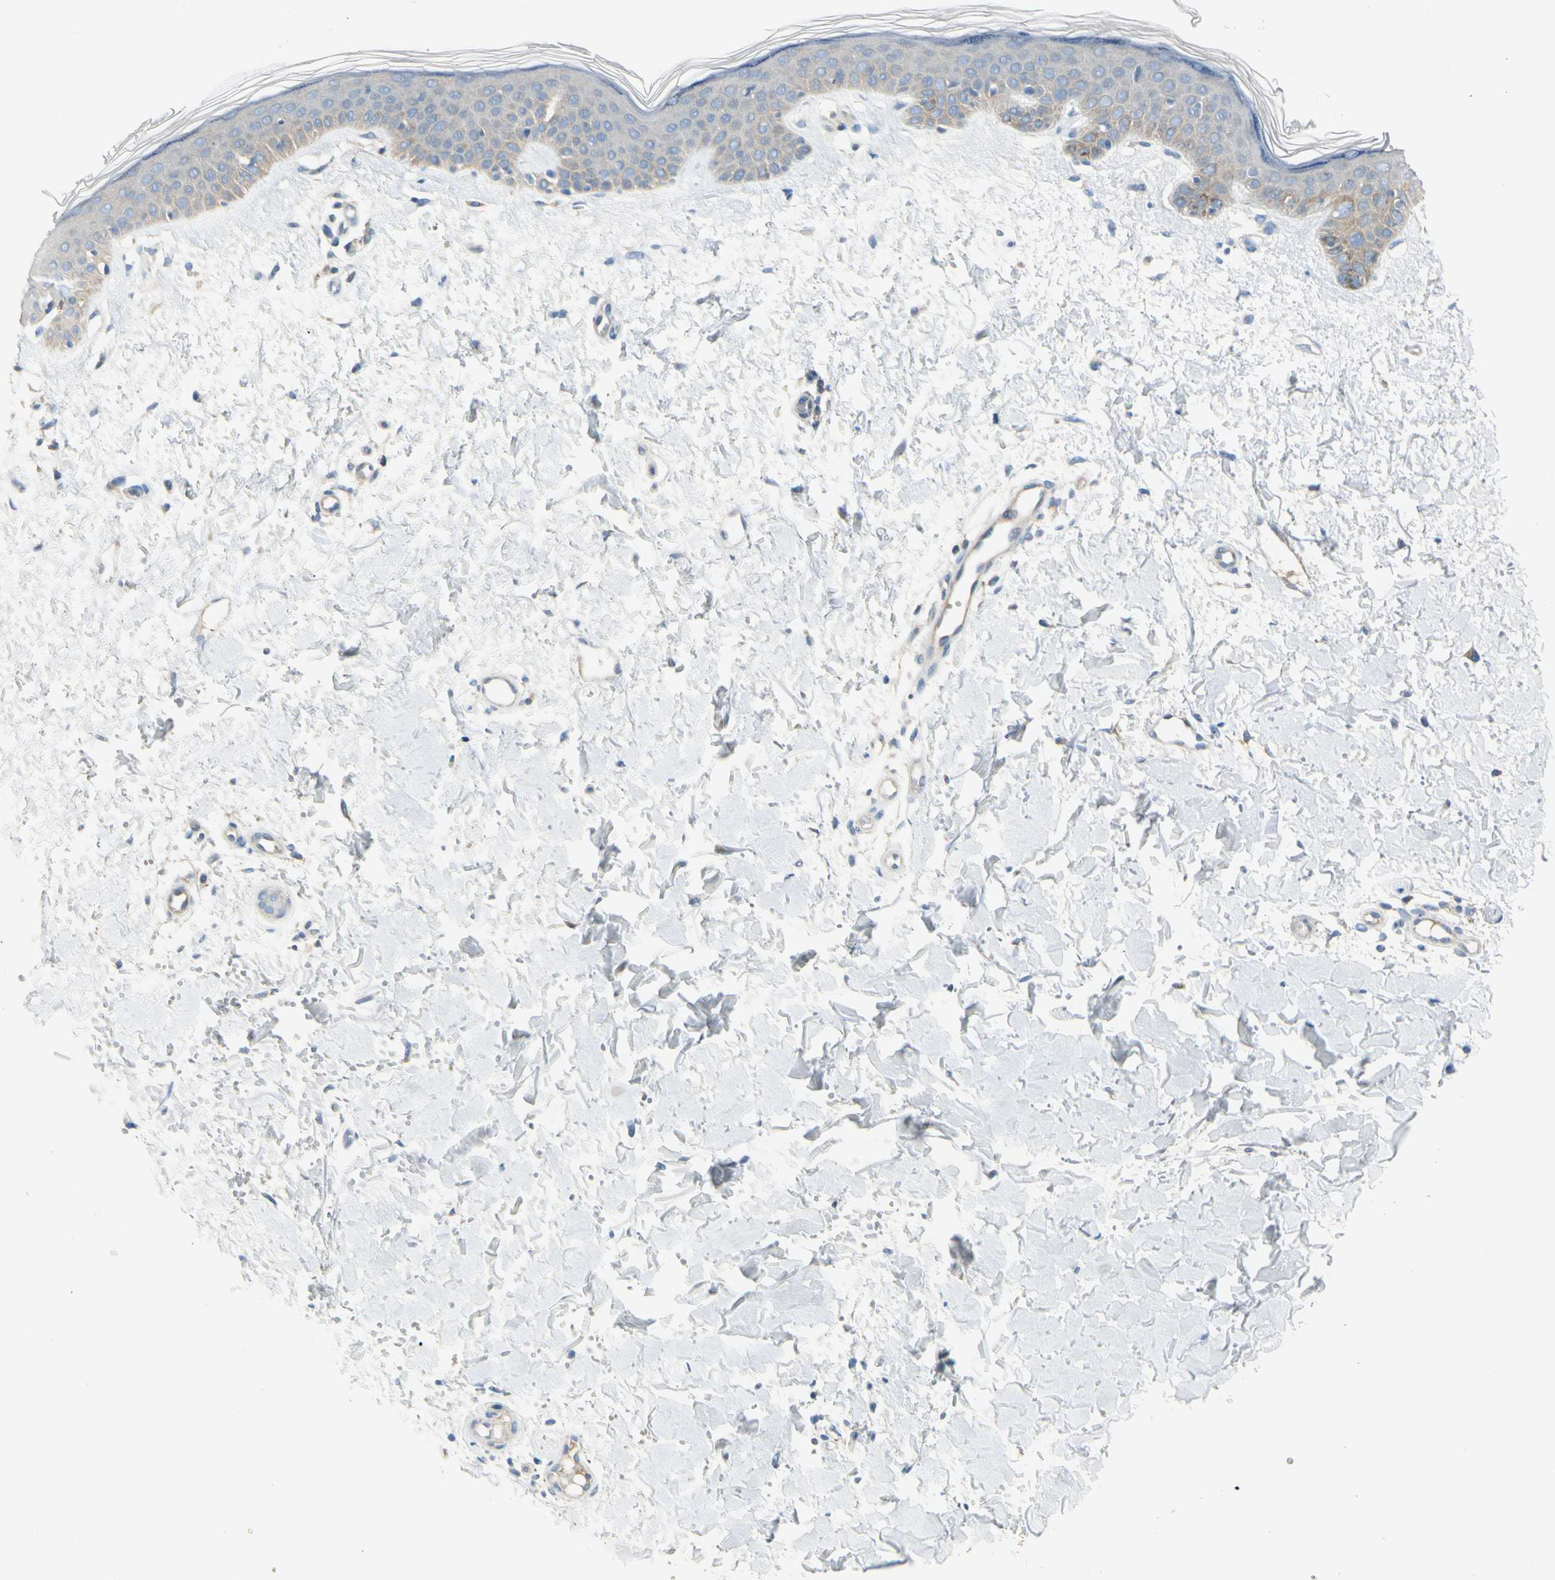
{"staining": {"intensity": "negative", "quantity": "none", "location": "none"}, "tissue": "skin", "cell_type": "Fibroblasts", "image_type": "normal", "snomed": [{"axis": "morphology", "description": "Normal tissue, NOS"}, {"axis": "topography", "description": "Skin"}], "caption": "An immunohistochemistry micrograph of benign skin is shown. There is no staining in fibroblasts of skin. (DAB (3,3'-diaminobenzidine) immunohistochemistry (IHC) visualized using brightfield microscopy, high magnification).", "gene": "DUSP12", "patient": {"sex": "female", "age": 56}}